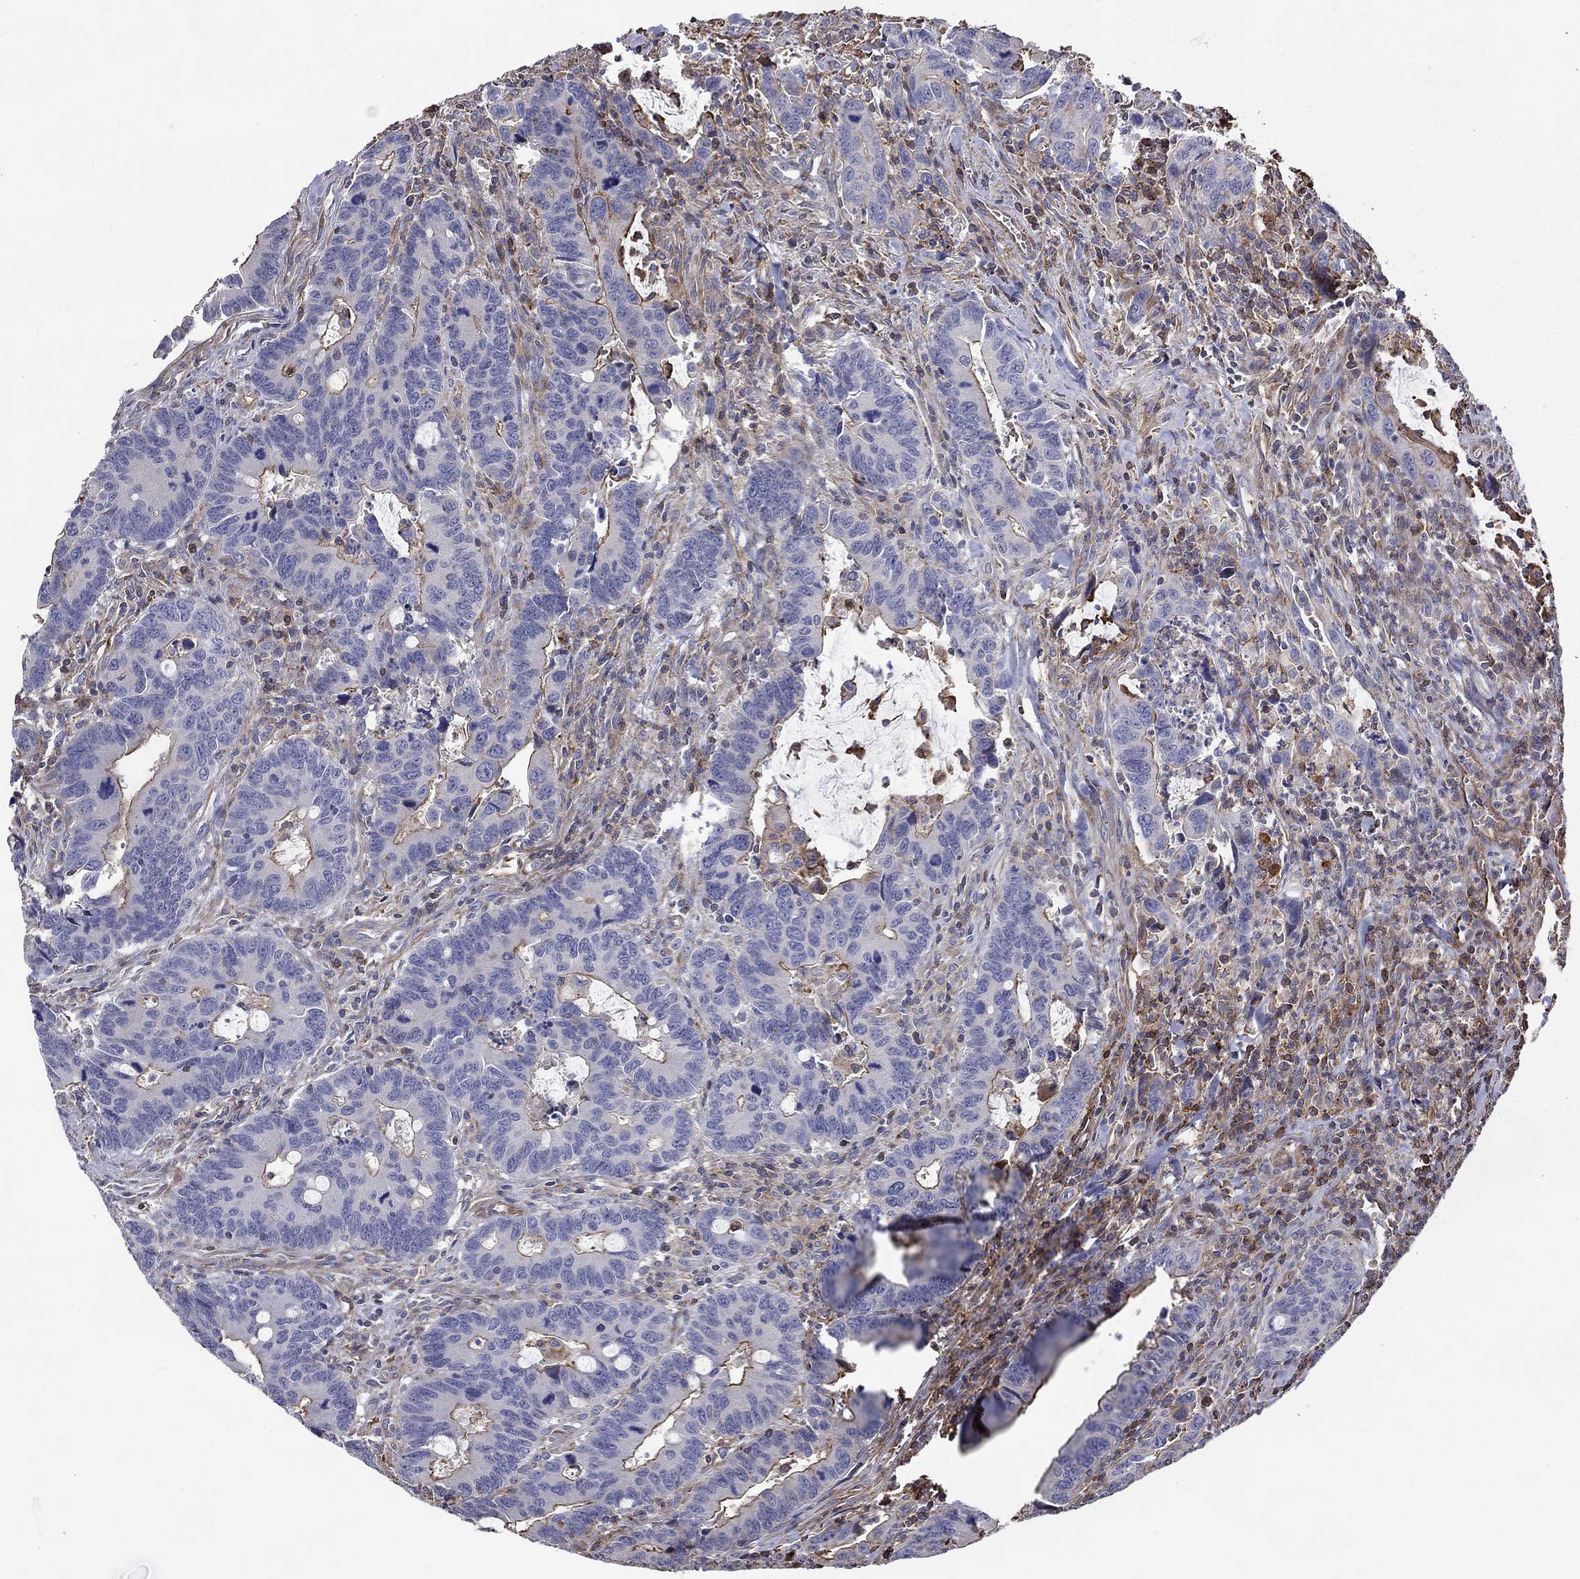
{"staining": {"intensity": "strong", "quantity": "<25%", "location": "cytoplasmic/membranous"}, "tissue": "colorectal cancer", "cell_type": "Tumor cells", "image_type": "cancer", "snomed": [{"axis": "morphology", "description": "Adenocarcinoma, NOS"}, {"axis": "topography", "description": "Rectum"}], "caption": "Adenocarcinoma (colorectal) stained for a protein (brown) displays strong cytoplasmic/membranous positive positivity in approximately <25% of tumor cells.", "gene": "NPHP1", "patient": {"sex": "male", "age": 67}}